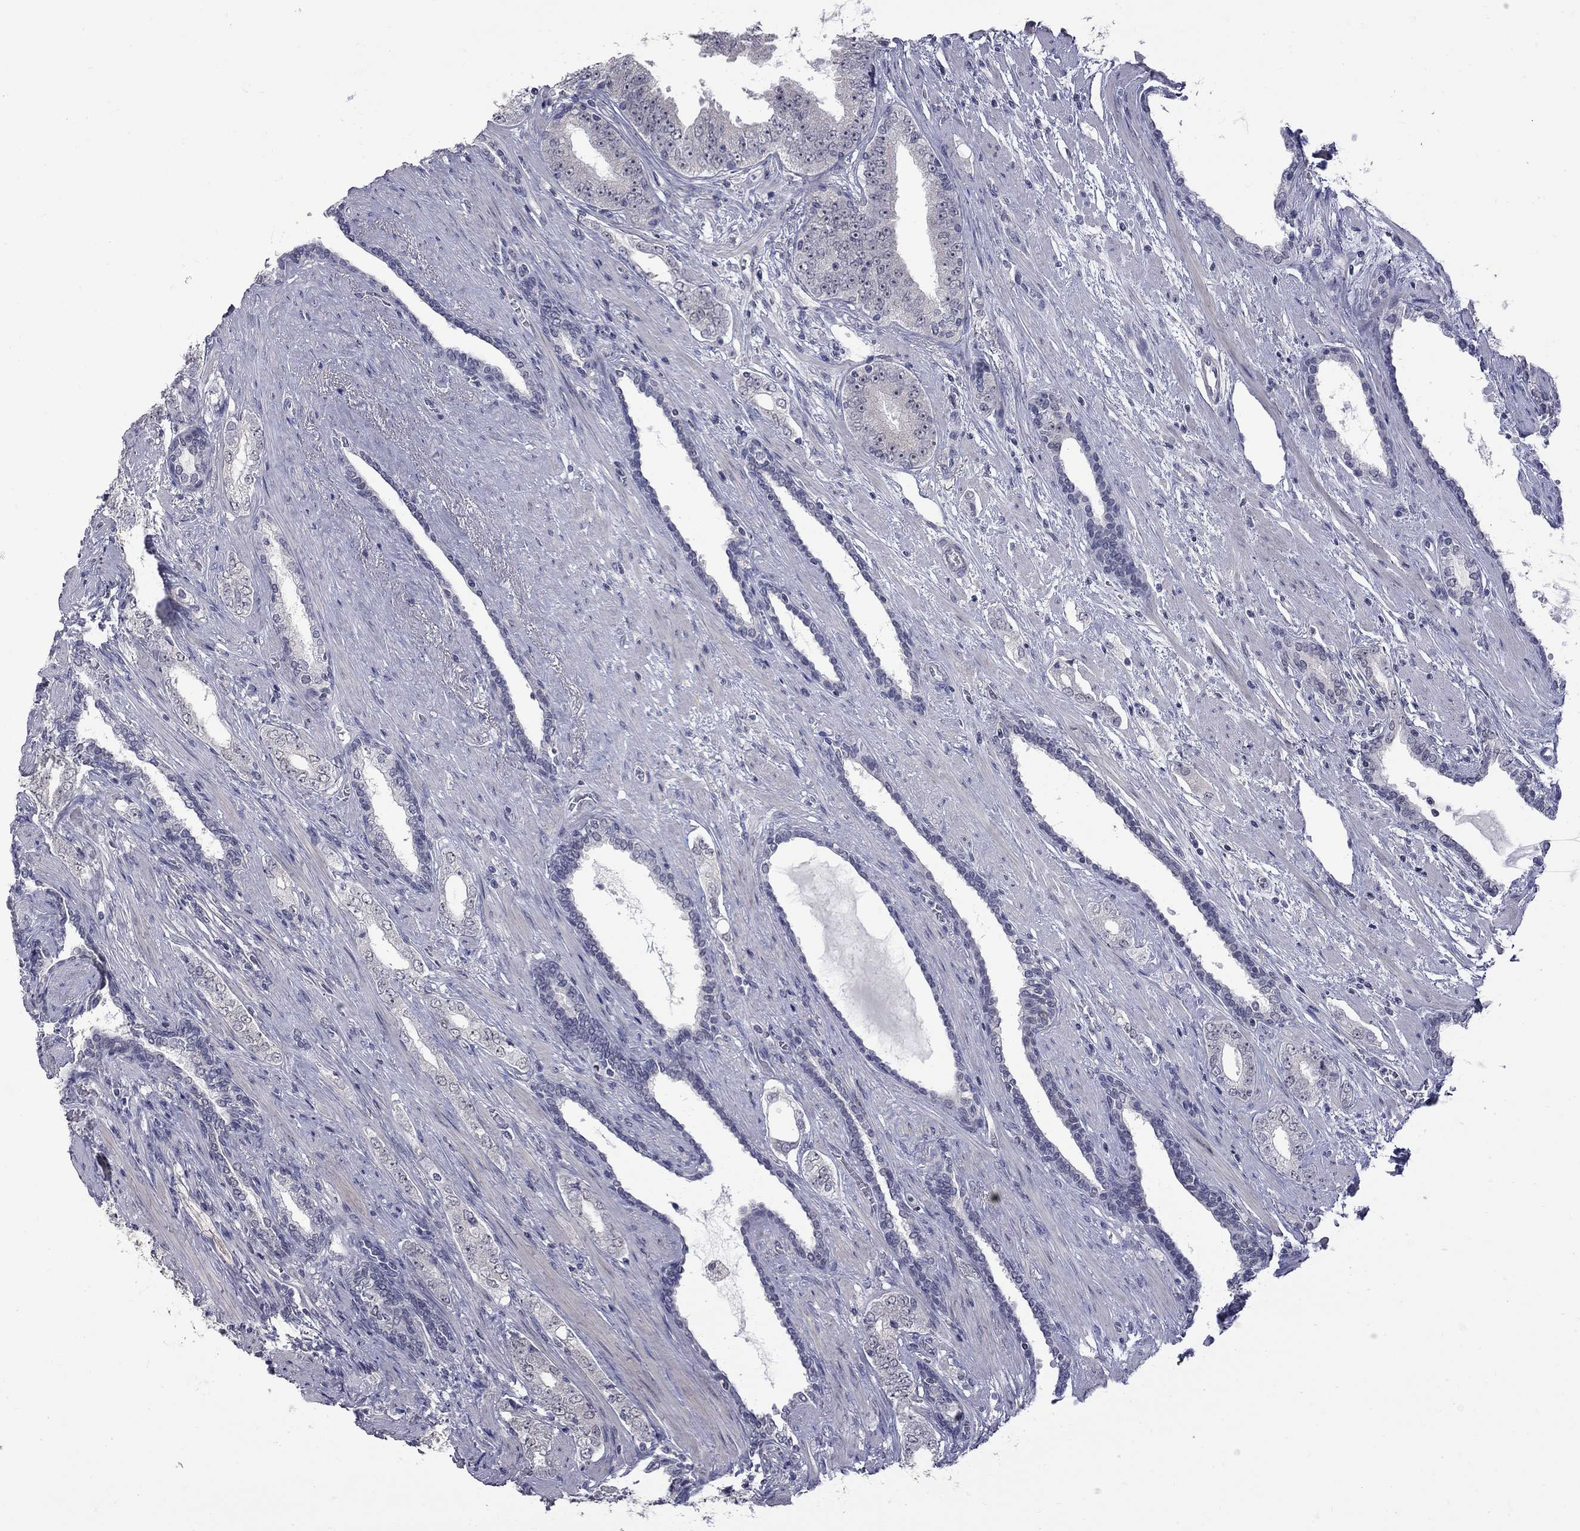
{"staining": {"intensity": "negative", "quantity": "none", "location": "none"}, "tissue": "prostate cancer", "cell_type": "Tumor cells", "image_type": "cancer", "snomed": [{"axis": "morphology", "description": "Adenocarcinoma, Low grade"}, {"axis": "topography", "description": "Prostate and seminal vesicle, NOS"}], "caption": "This is a photomicrograph of immunohistochemistry staining of prostate cancer (adenocarcinoma (low-grade)), which shows no expression in tumor cells. (DAB (3,3'-diaminobenzidine) immunohistochemistry, high magnification).", "gene": "GSG1L", "patient": {"sex": "male", "age": 61}}